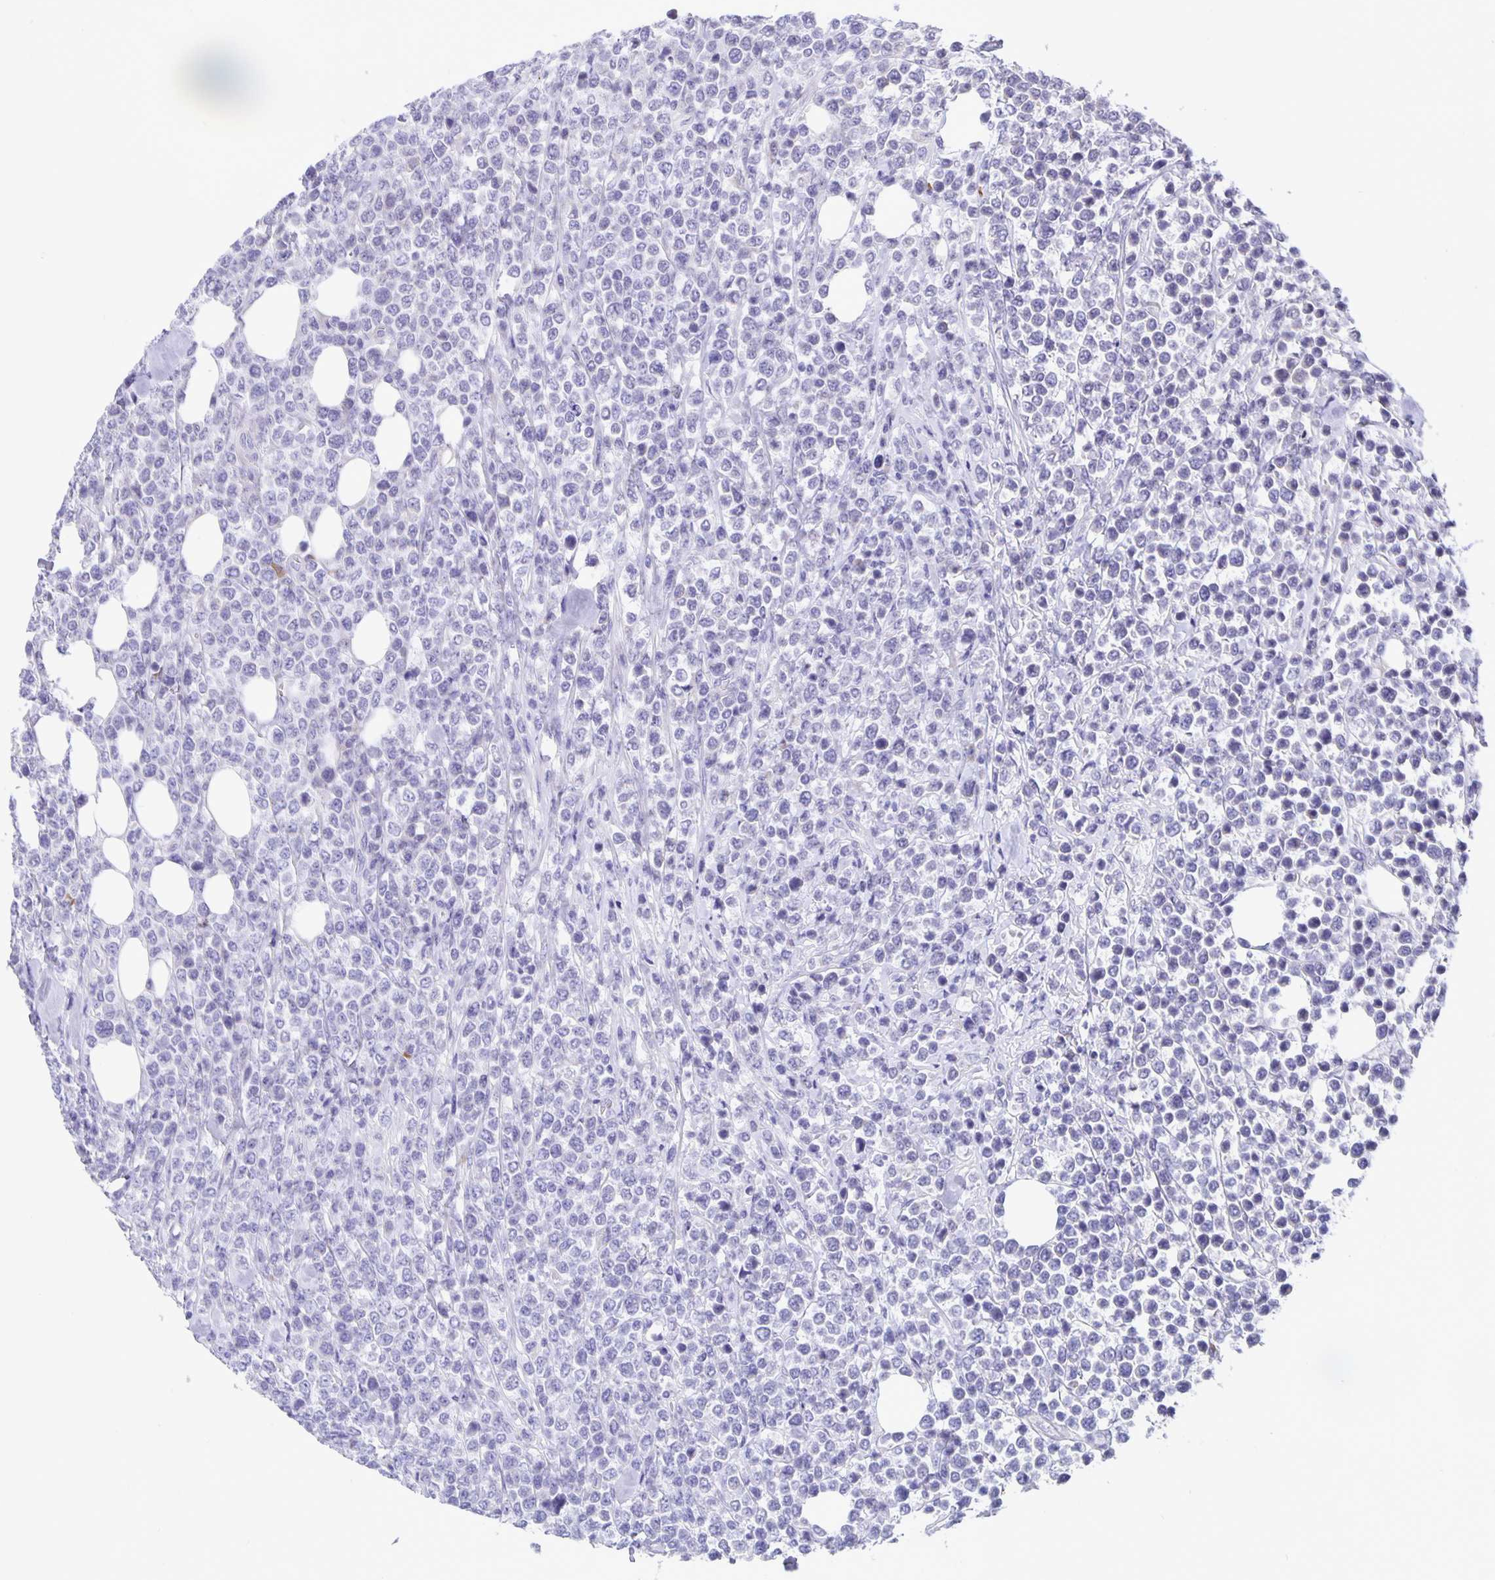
{"staining": {"intensity": "negative", "quantity": "none", "location": "none"}, "tissue": "lymphoma", "cell_type": "Tumor cells", "image_type": "cancer", "snomed": [{"axis": "morphology", "description": "Malignant lymphoma, non-Hodgkin's type, High grade"}, {"axis": "topography", "description": "Soft tissue"}], "caption": "Malignant lymphoma, non-Hodgkin's type (high-grade) stained for a protein using immunohistochemistry (IHC) demonstrates no staining tumor cells.", "gene": "ERMN", "patient": {"sex": "female", "age": 56}}